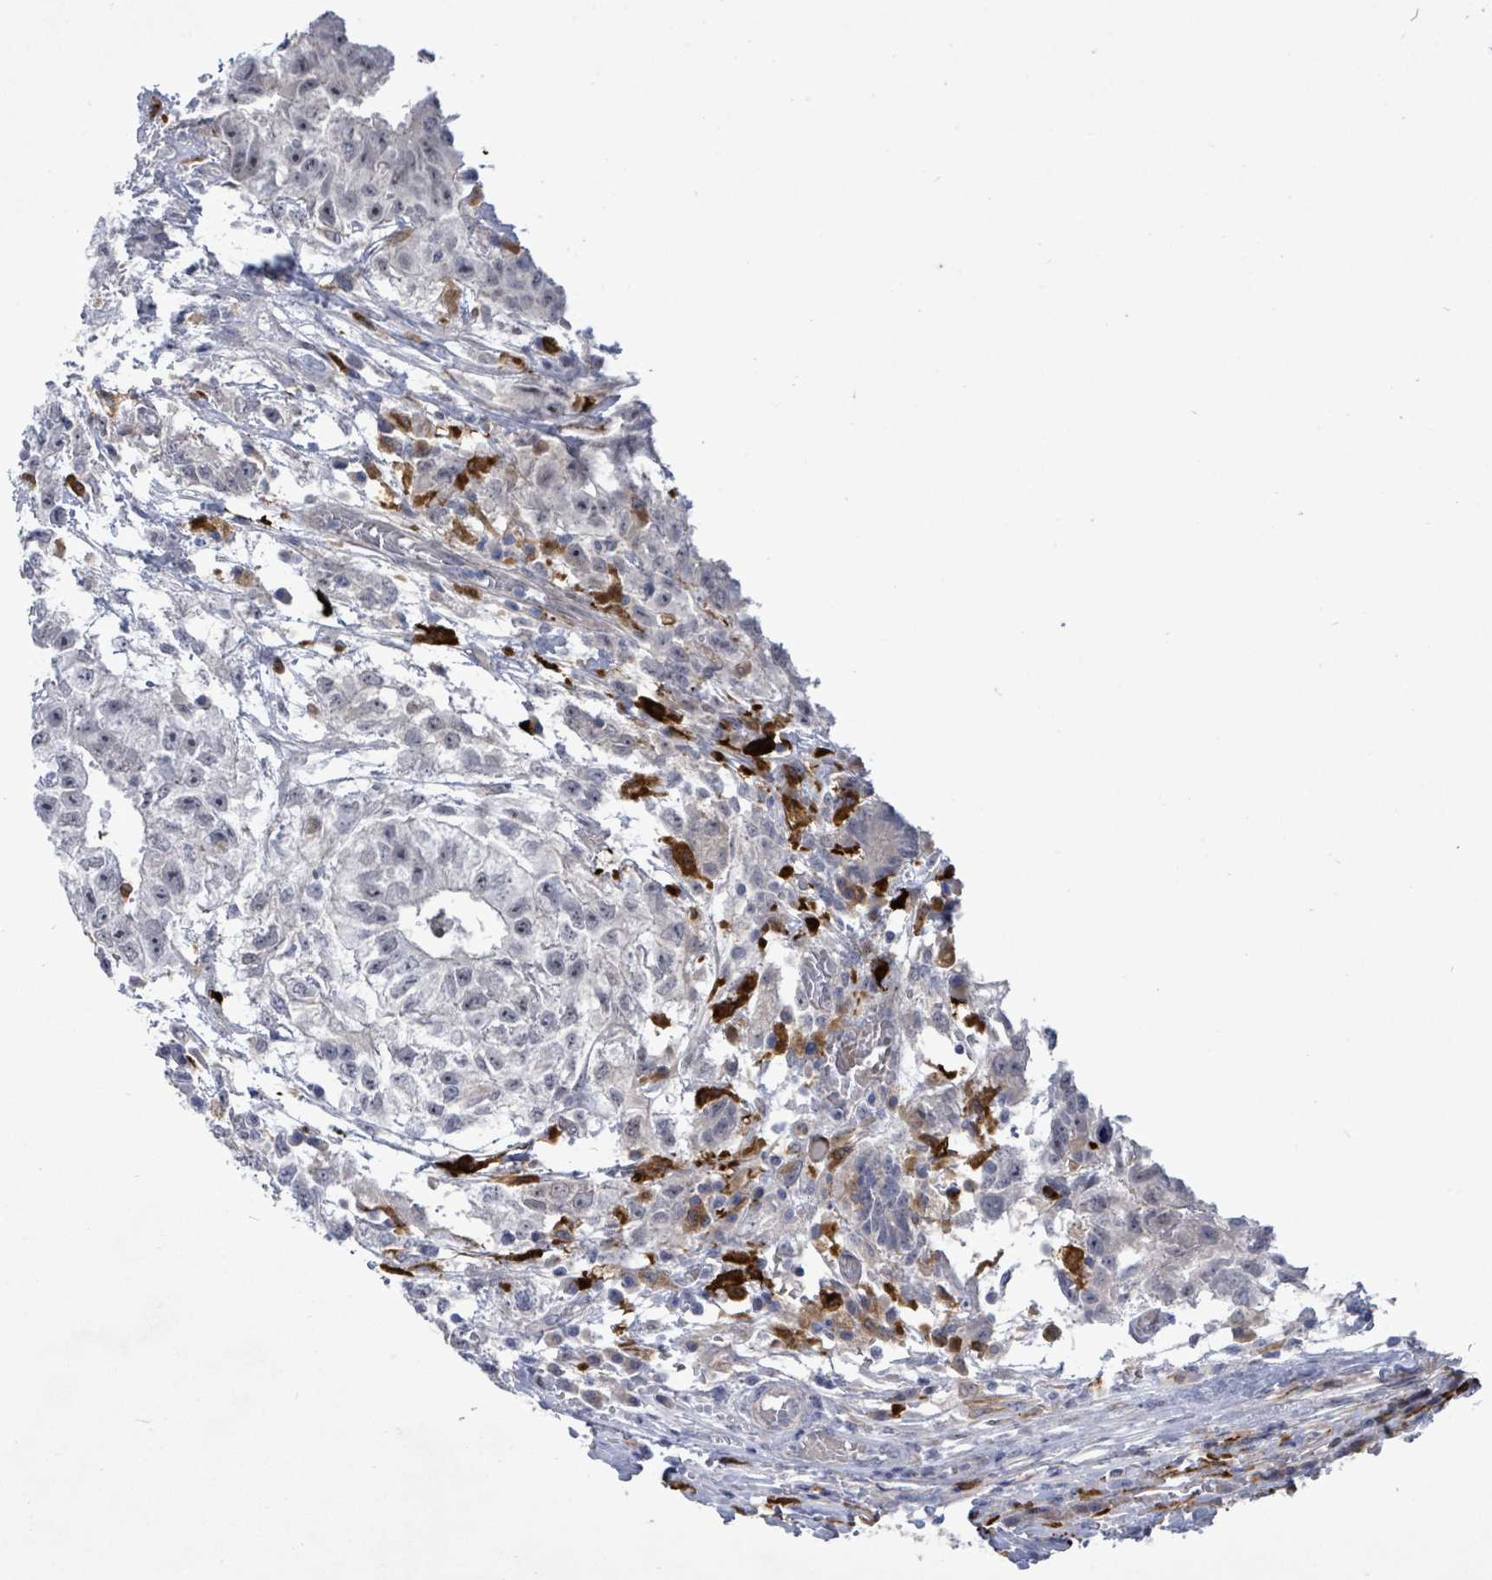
{"staining": {"intensity": "negative", "quantity": "none", "location": "none"}, "tissue": "testis cancer", "cell_type": "Tumor cells", "image_type": "cancer", "snomed": [{"axis": "morphology", "description": "Seminoma, NOS"}, {"axis": "morphology", "description": "Carcinoma, Embryonal, NOS"}, {"axis": "topography", "description": "Testis"}], "caption": "Immunohistochemistry (IHC) of seminoma (testis) reveals no staining in tumor cells.", "gene": "CT45A5", "patient": {"sex": "male", "age": 41}}